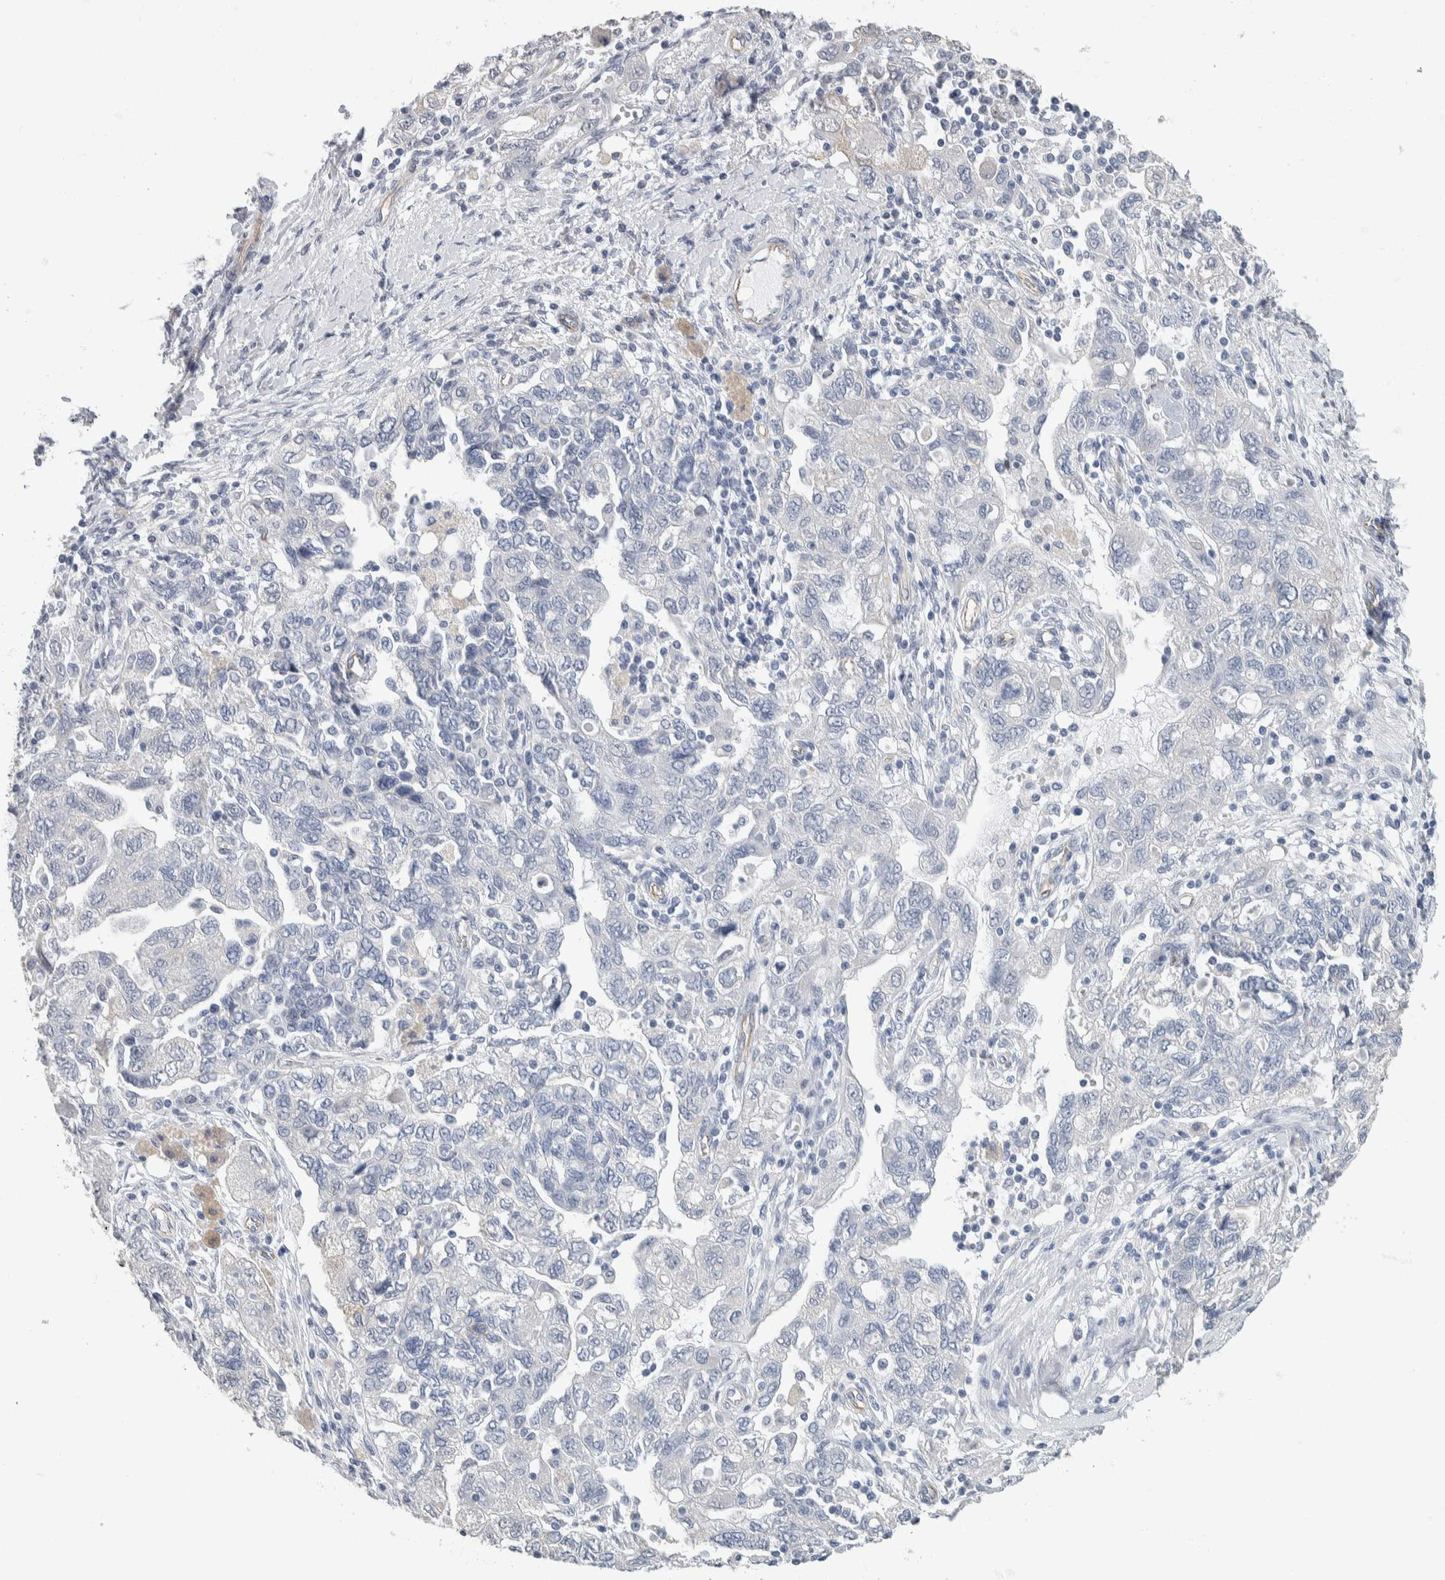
{"staining": {"intensity": "negative", "quantity": "none", "location": "none"}, "tissue": "ovarian cancer", "cell_type": "Tumor cells", "image_type": "cancer", "snomed": [{"axis": "morphology", "description": "Carcinoma, NOS"}, {"axis": "morphology", "description": "Cystadenocarcinoma, serous, NOS"}, {"axis": "topography", "description": "Ovary"}], "caption": "Immunohistochemical staining of human ovarian cancer (serous cystadenocarcinoma) shows no significant expression in tumor cells. Brightfield microscopy of immunohistochemistry stained with DAB (3,3'-diaminobenzidine) (brown) and hematoxylin (blue), captured at high magnification.", "gene": "NEFM", "patient": {"sex": "female", "age": 69}}